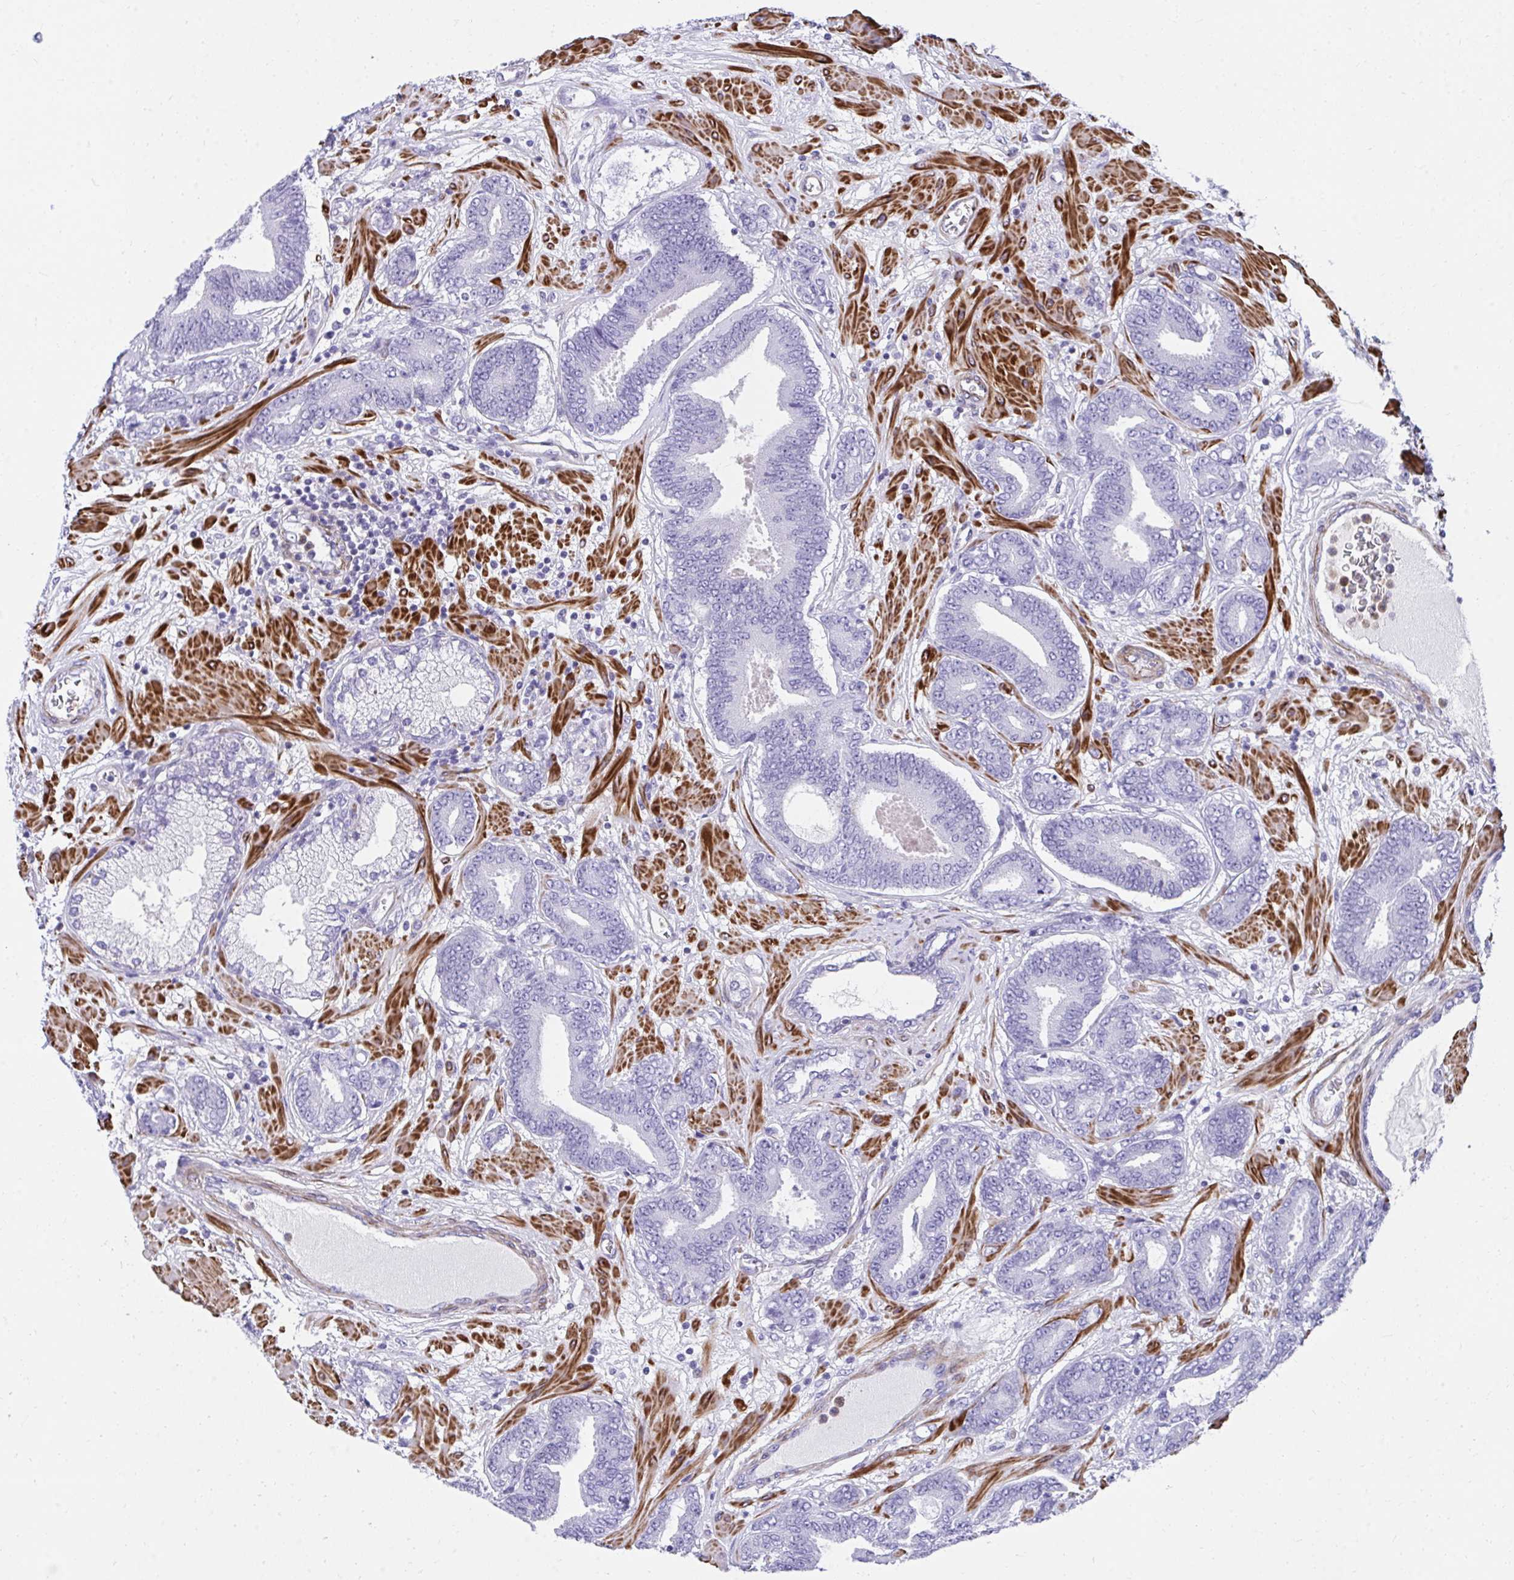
{"staining": {"intensity": "negative", "quantity": "none", "location": "none"}, "tissue": "prostate cancer", "cell_type": "Tumor cells", "image_type": "cancer", "snomed": [{"axis": "morphology", "description": "Adenocarcinoma, High grade"}, {"axis": "topography", "description": "Prostate"}], "caption": "IHC photomicrograph of human prostate adenocarcinoma (high-grade) stained for a protein (brown), which demonstrates no expression in tumor cells.", "gene": "CSTB", "patient": {"sex": "male", "age": 62}}